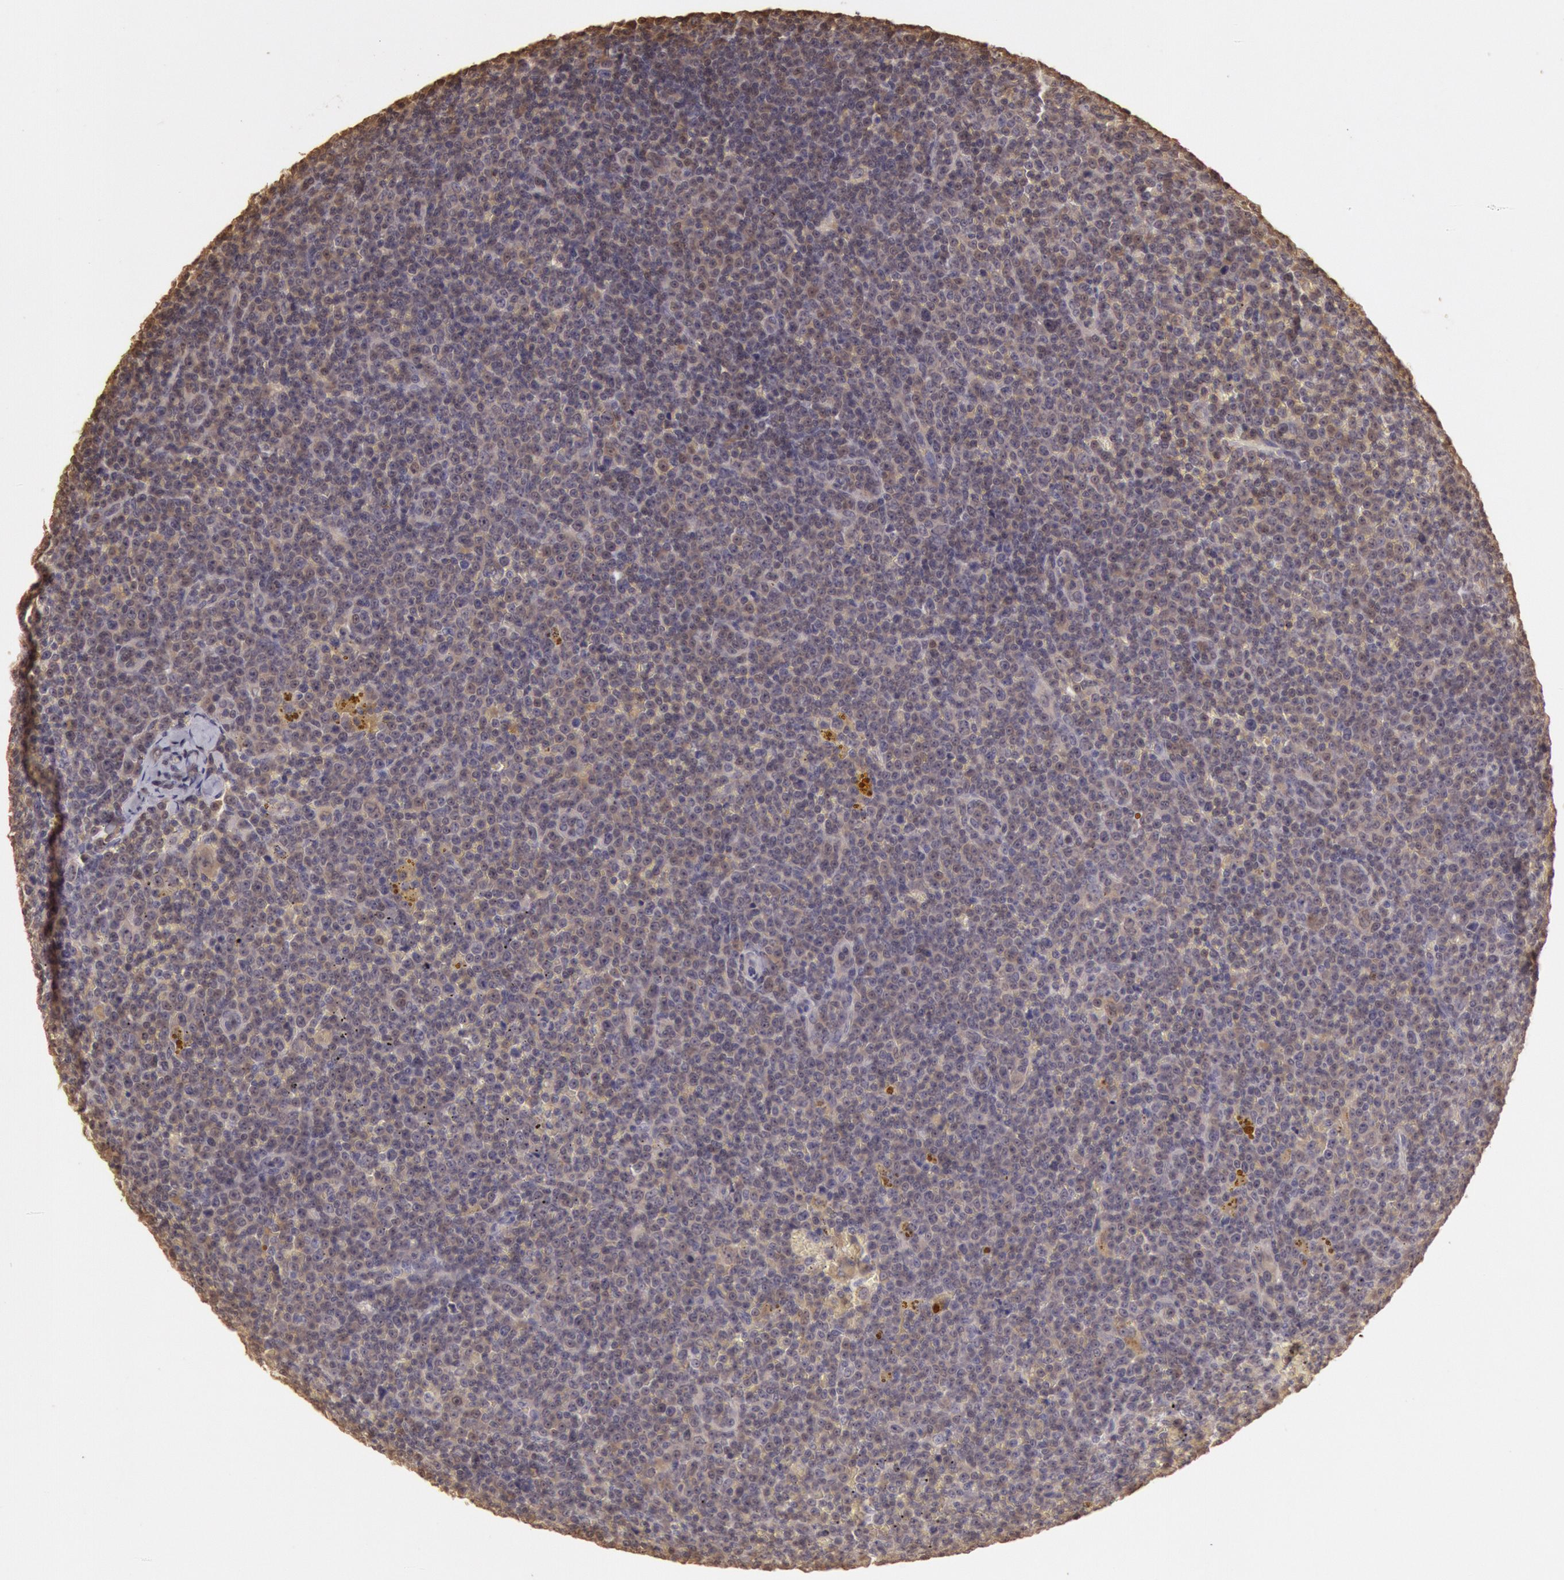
{"staining": {"intensity": "weak", "quantity": "<25%", "location": "nuclear"}, "tissue": "lymphoma", "cell_type": "Tumor cells", "image_type": "cancer", "snomed": [{"axis": "morphology", "description": "Malignant lymphoma, non-Hodgkin's type, Low grade"}, {"axis": "topography", "description": "Lymph node"}], "caption": "IHC photomicrograph of neoplastic tissue: human malignant lymphoma, non-Hodgkin's type (low-grade) stained with DAB displays no significant protein staining in tumor cells. (DAB (3,3'-diaminobenzidine) IHC visualized using brightfield microscopy, high magnification).", "gene": "SOD1", "patient": {"sex": "male", "age": 50}}